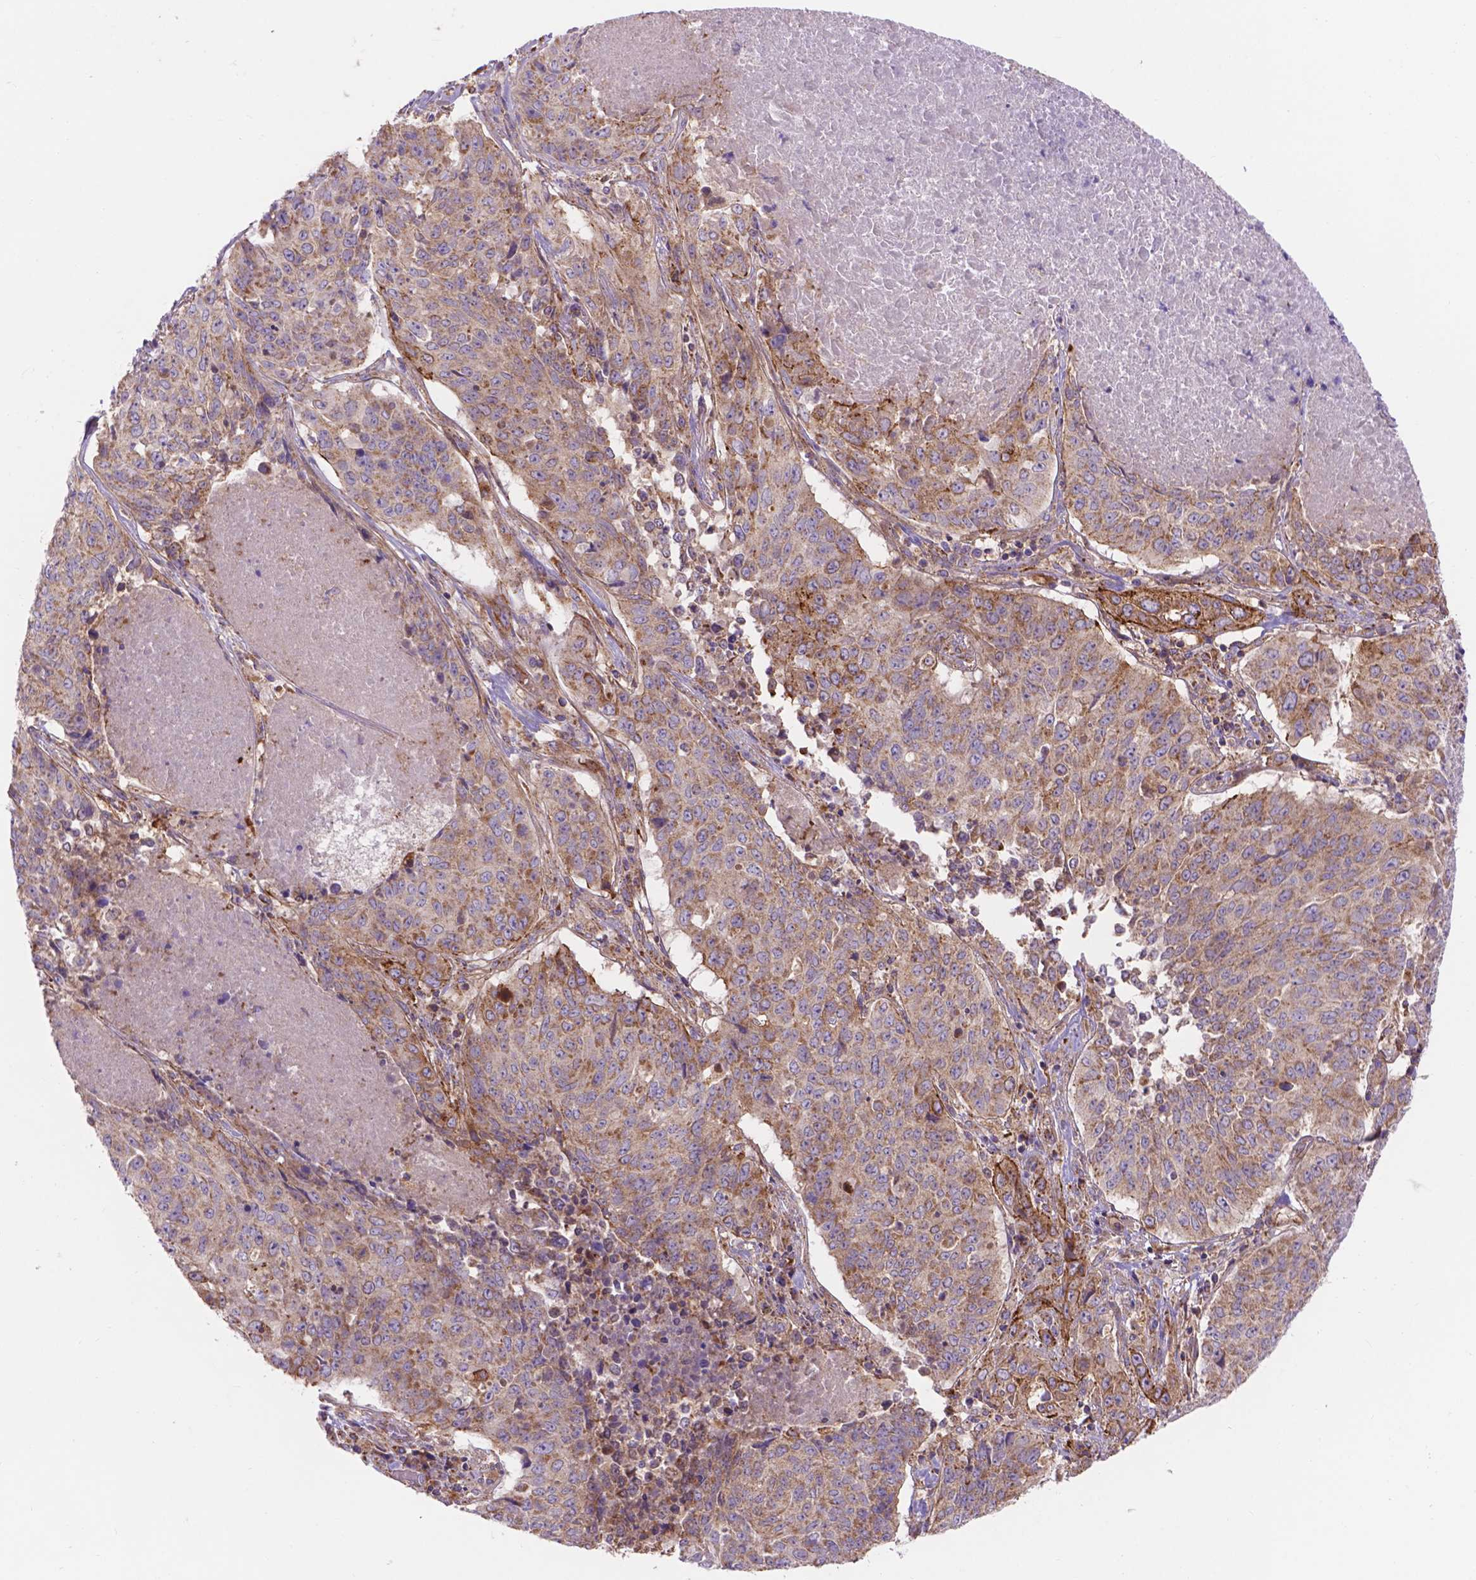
{"staining": {"intensity": "moderate", "quantity": "<25%", "location": "cytoplasmic/membranous"}, "tissue": "lung cancer", "cell_type": "Tumor cells", "image_type": "cancer", "snomed": [{"axis": "morphology", "description": "Normal tissue, NOS"}, {"axis": "morphology", "description": "Squamous cell carcinoma, NOS"}, {"axis": "topography", "description": "Bronchus"}, {"axis": "topography", "description": "Lung"}], "caption": "IHC (DAB) staining of lung squamous cell carcinoma exhibits moderate cytoplasmic/membranous protein expression in about <25% of tumor cells. The protein of interest is stained brown, and the nuclei are stained in blue (DAB IHC with brightfield microscopy, high magnification).", "gene": "AK3", "patient": {"sex": "male", "age": 64}}